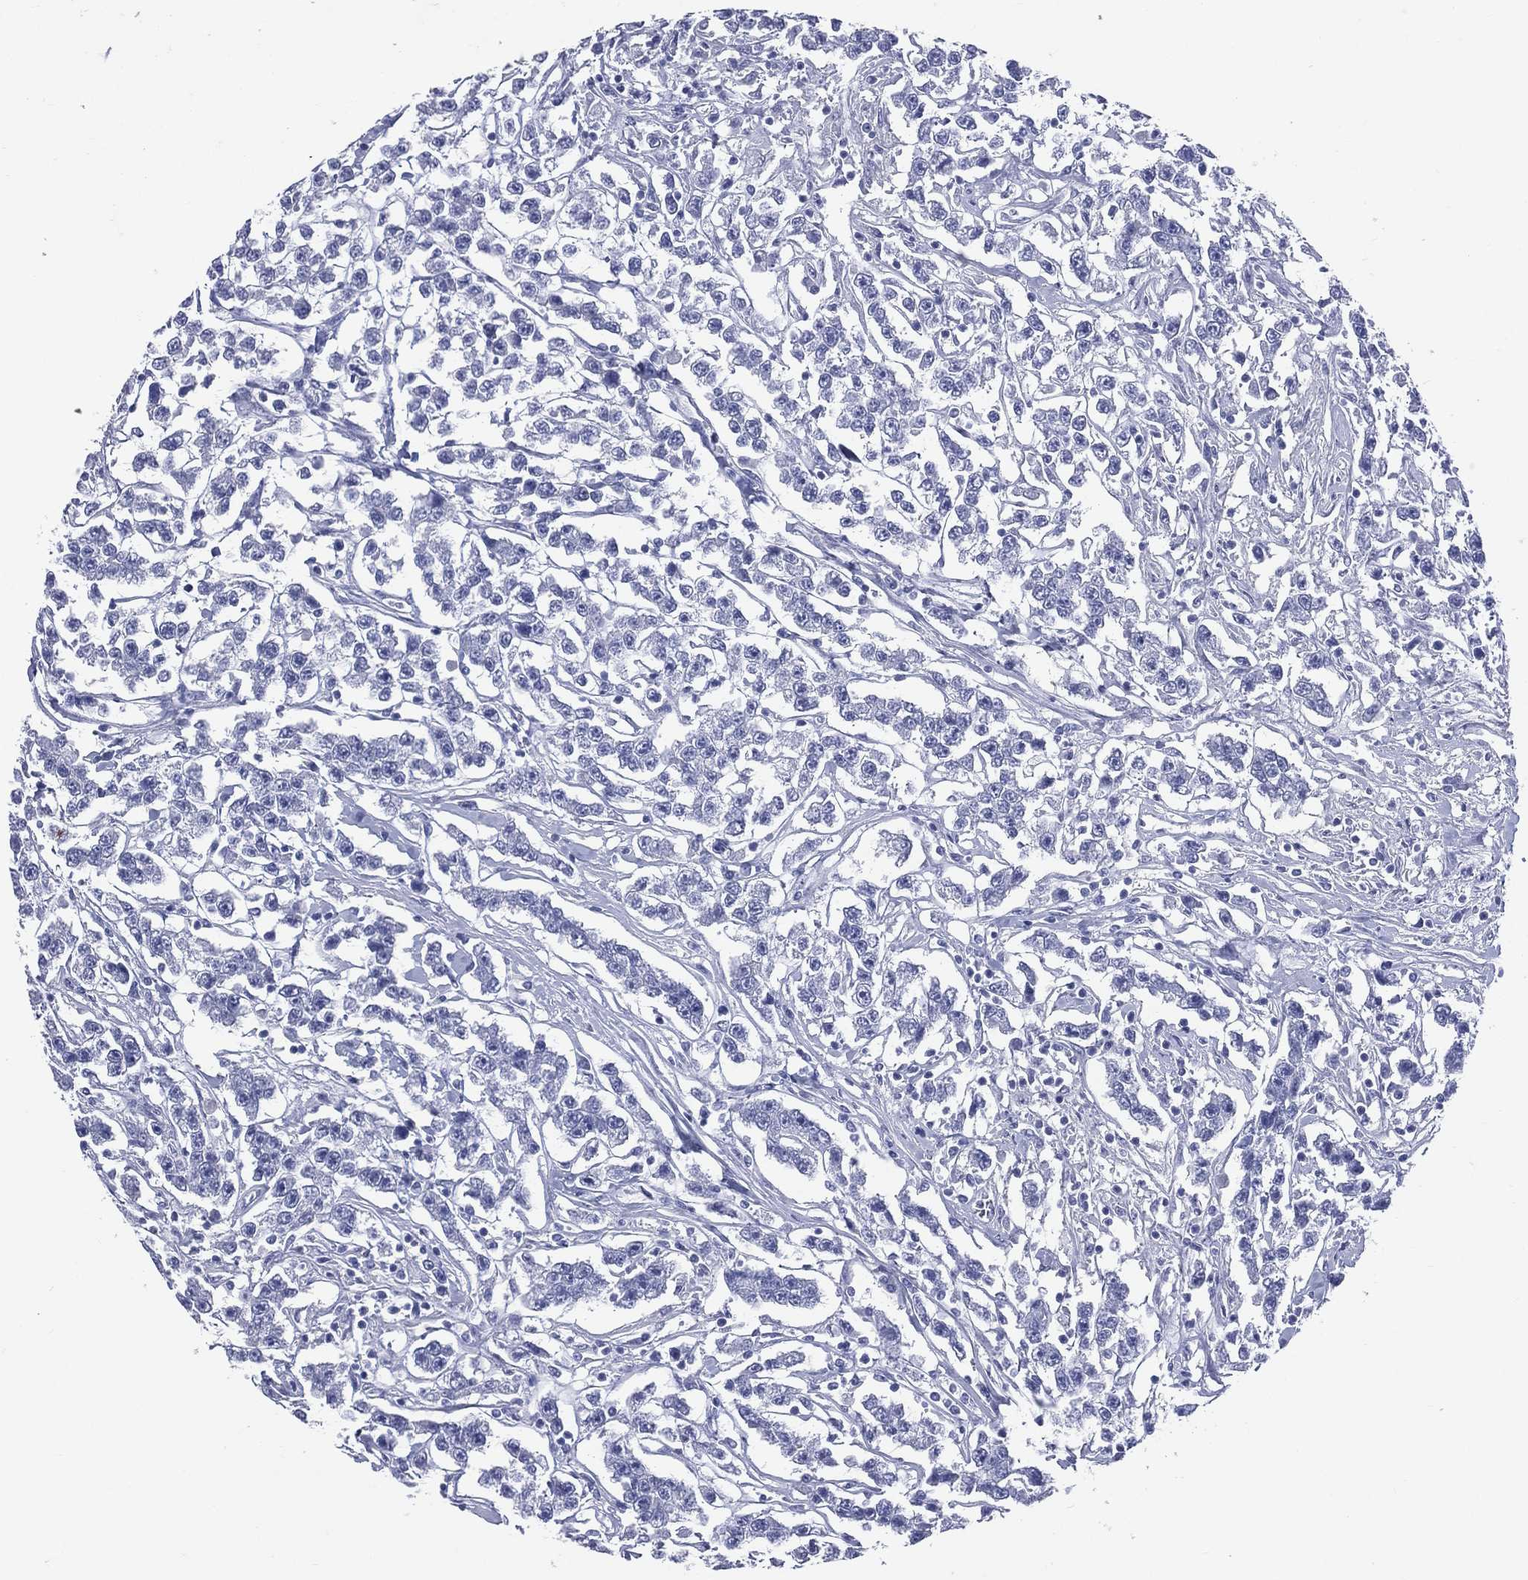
{"staining": {"intensity": "negative", "quantity": "none", "location": "none"}, "tissue": "testis cancer", "cell_type": "Tumor cells", "image_type": "cancer", "snomed": [{"axis": "morphology", "description": "Seminoma, NOS"}, {"axis": "topography", "description": "Testis"}], "caption": "High magnification brightfield microscopy of testis seminoma stained with DAB (brown) and counterstained with hematoxylin (blue): tumor cells show no significant positivity.", "gene": "PGLYRP1", "patient": {"sex": "male", "age": 59}}